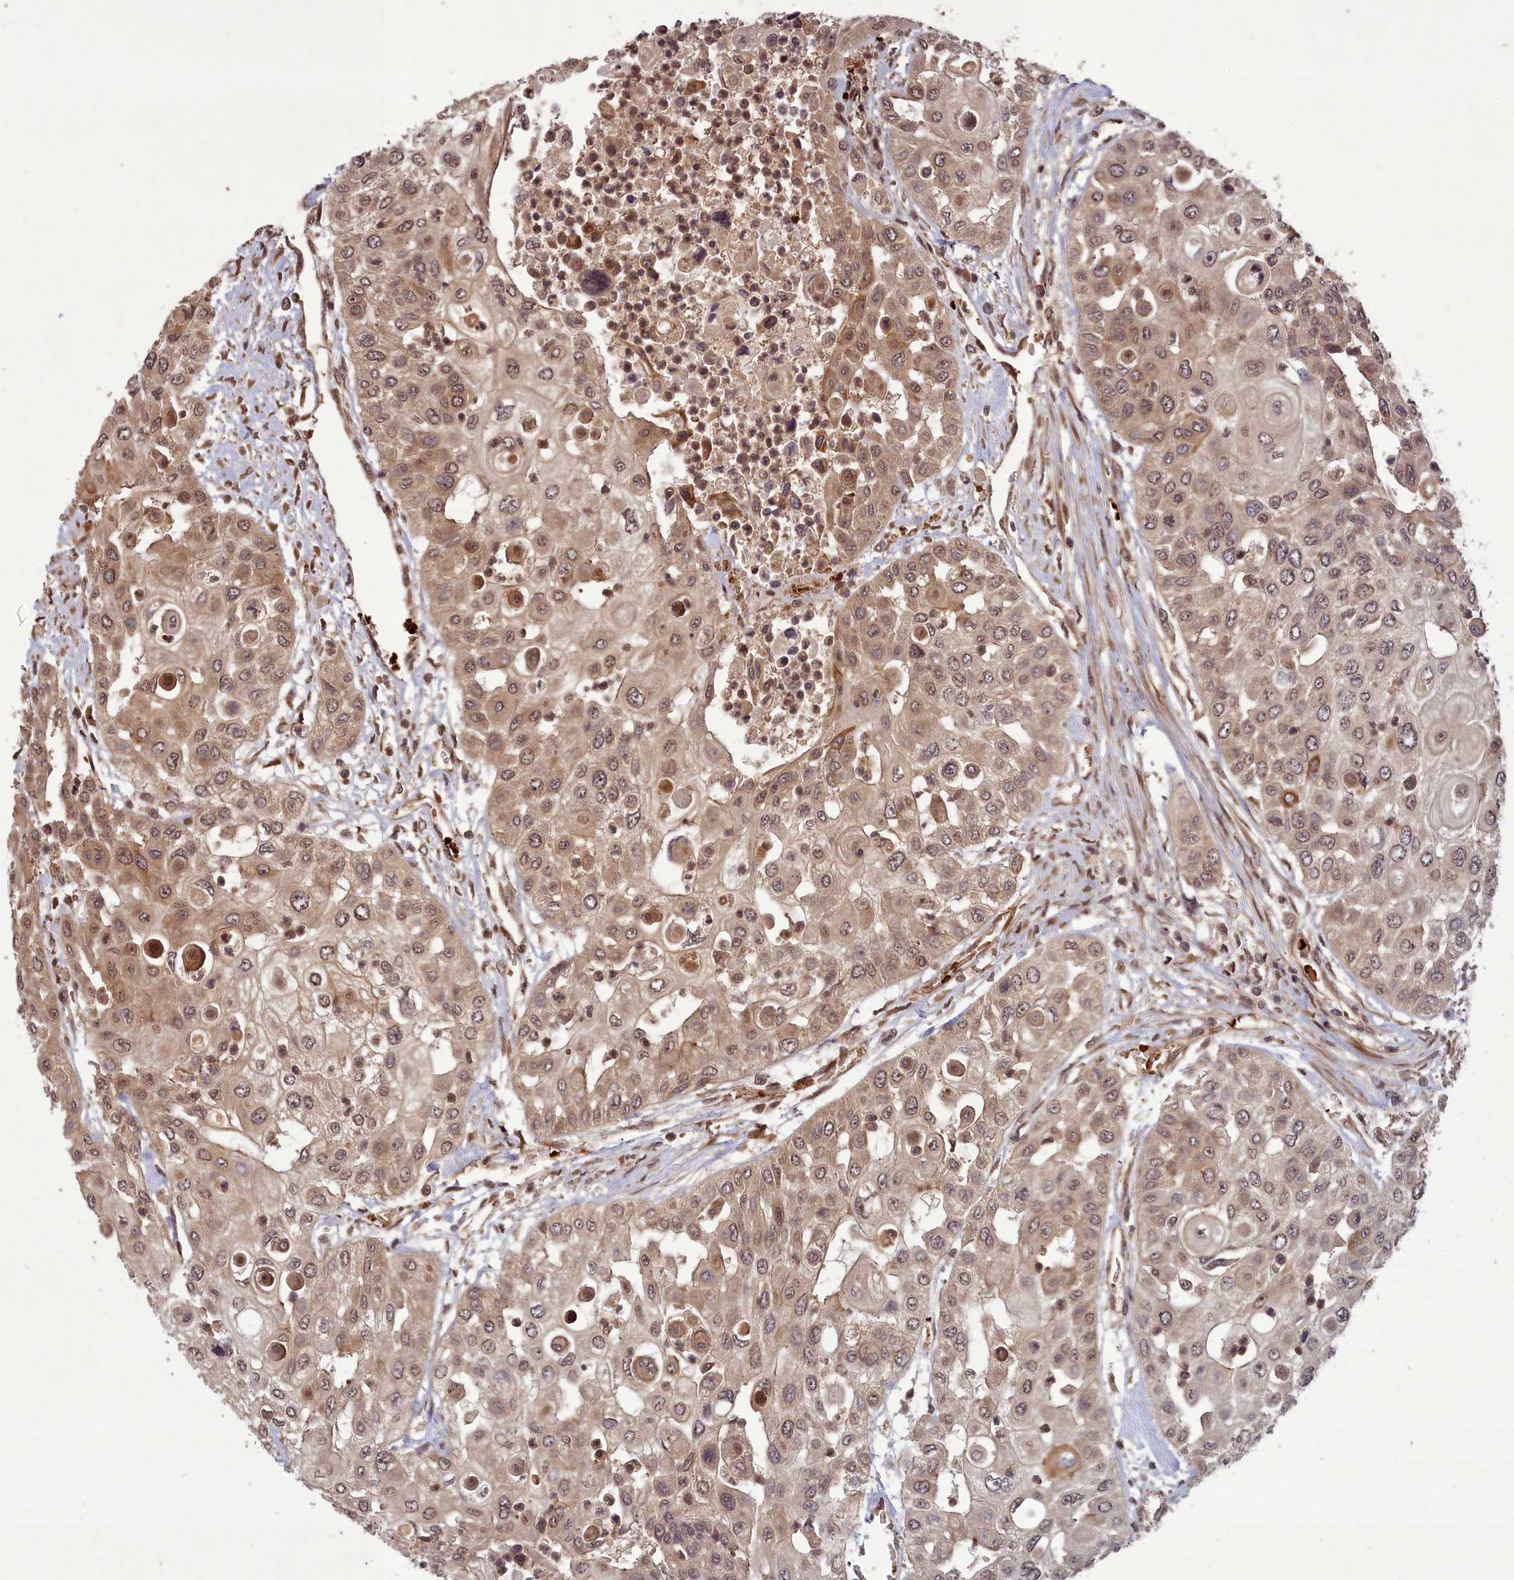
{"staining": {"intensity": "moderate", "quantity": ">75%", "location": "cytoplasmic/membranous,nuclear"}, "tissue": "urothelial cancer", "cell_type": "Tumor cells", "image_type": "cancer", "snomed": [{"axis": "morphology", "description": "Urothelial carcinoma, High grade"}, {"axis": "topography", "description": "Urinary bladder"}], "caption": "Protein staining exhibits moderate cytoplasmic/membranous and nuclear staining in approximately >75% of tumor cells in urothelial cancer.", "gene": "SRMS", "patient": {"sex": "female", "age": 79}}